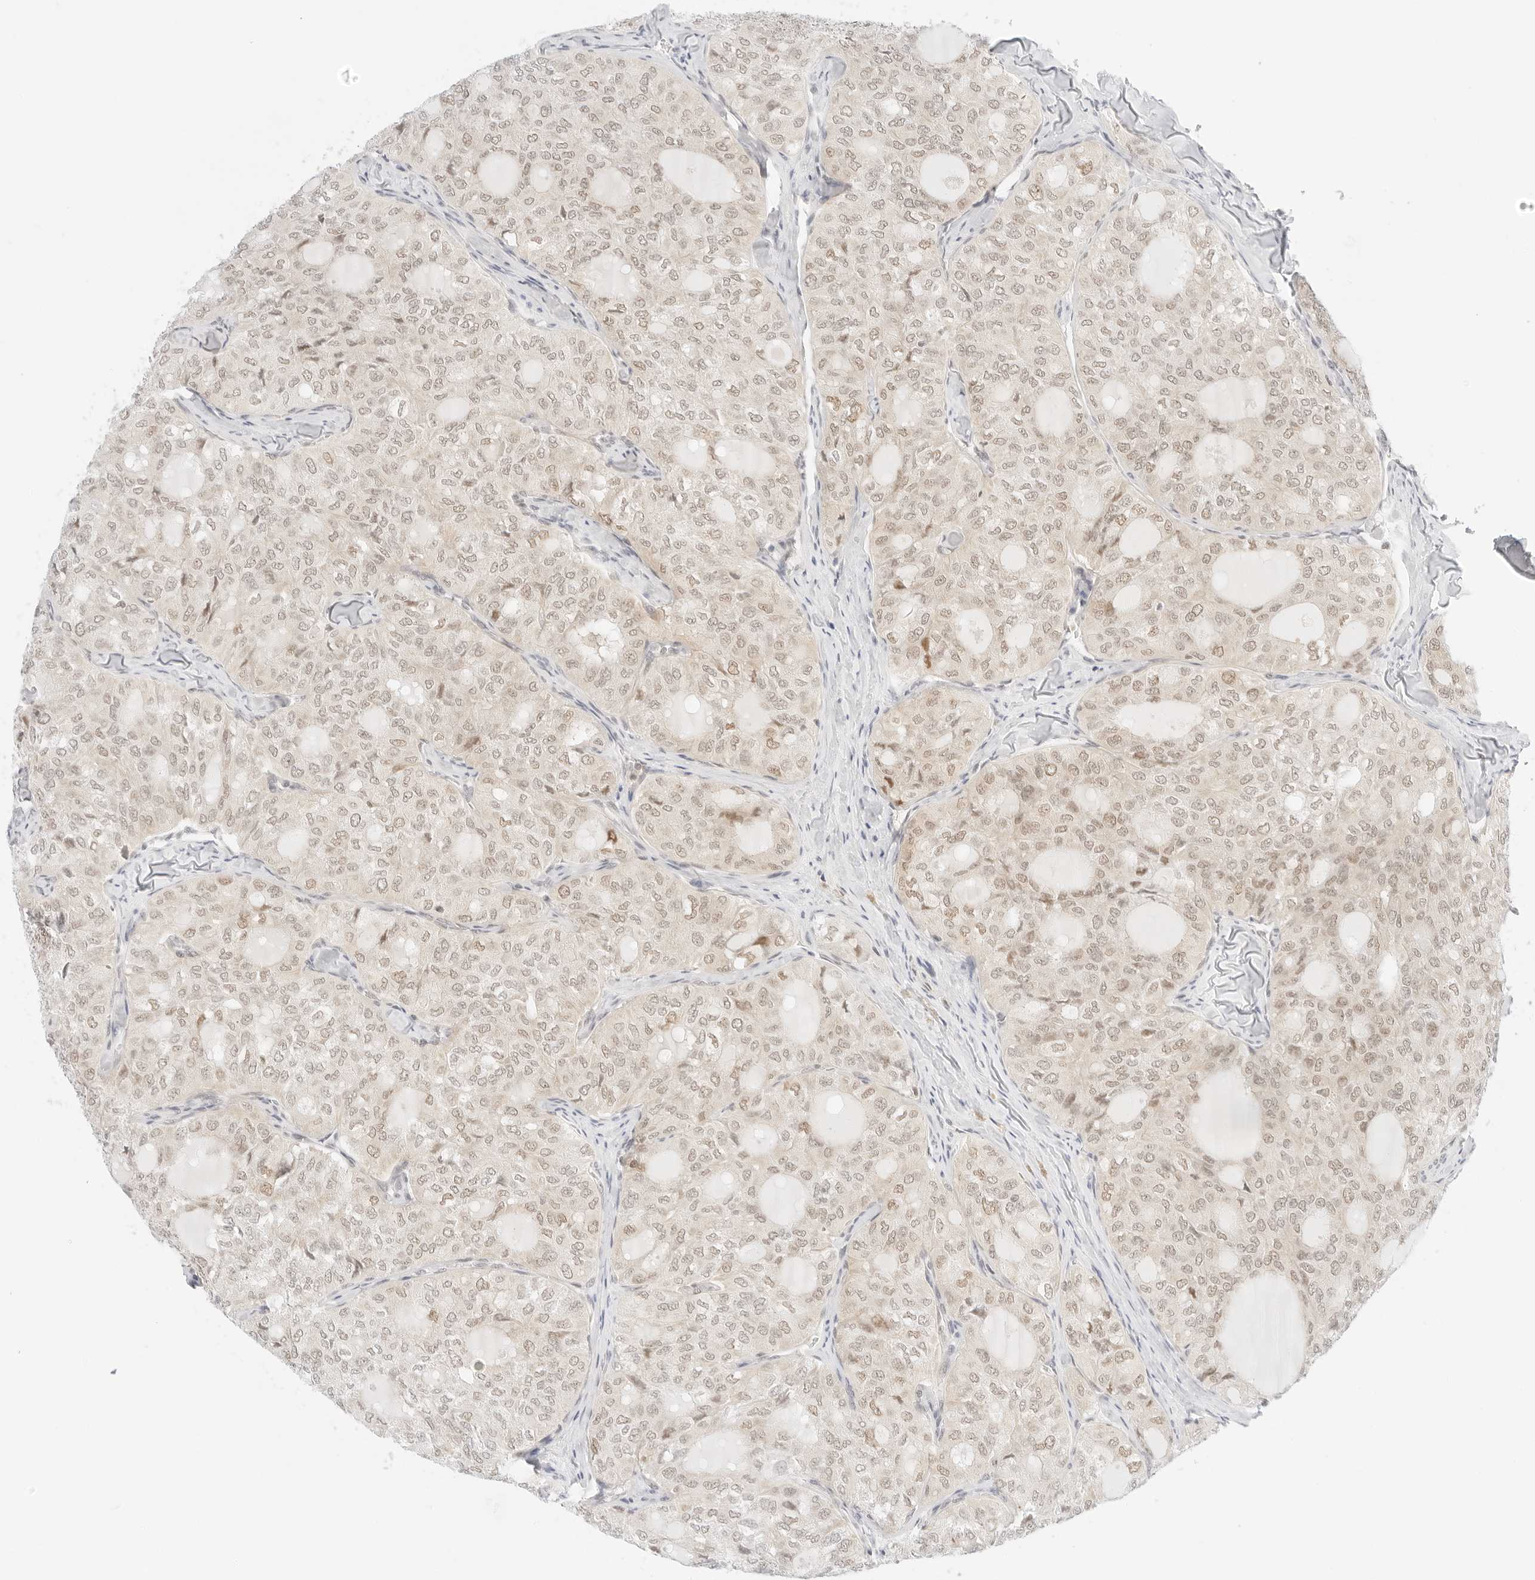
{"staining": {"intensity": "weak", "quantity": ">75%", "location": "nuclear"}, "tissue": "thyroid cancer", "cell_type": "Tumor cells", "image_type": "cancer", "snomed": [{"axis": "morphology", "description": "Follicular adenoma carcinoma, NOS"}, {"axis": "topography", "description": "Thyroid gland"}], "caption": "Immunohistochemical staining of human thyroid cancer (follicular adenoma carcinoma) displays low levels of weak nuclear protein staining in about >75% of tumor cells. (Brightfield microscopy of DAB IHC at high magnification).", "gene": "POLR3C", "patient": {"sex": "male", "age": 75}}